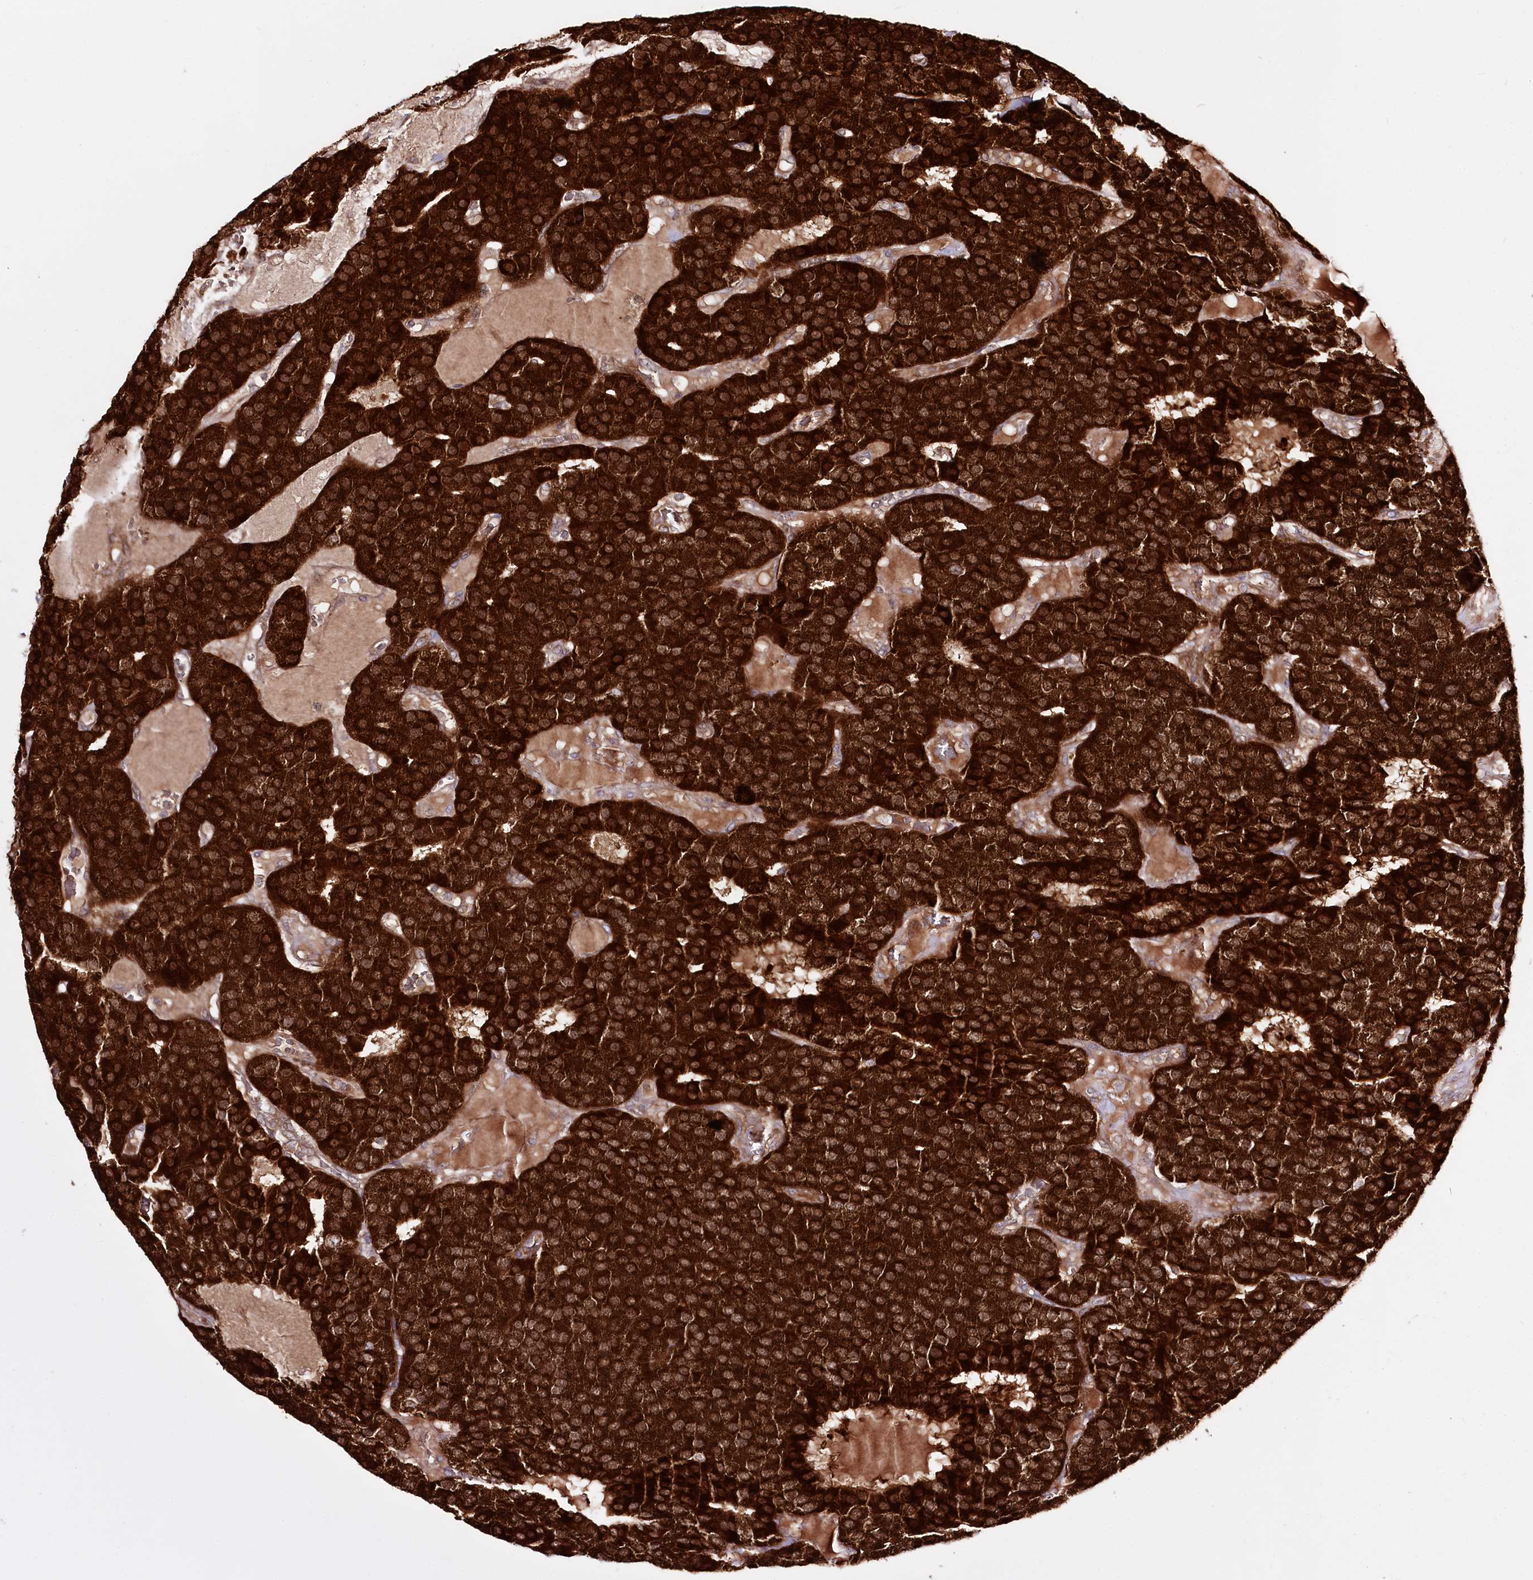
{"staining": {"intensity": "strong", "quantity": ">75%", "location": "cytoplasmic/membranous"}, "tissue": "parathyroid gland", "cell_type": "Glandular cells", "image_type": "normal", "snomed": [{"axis": "morphology", "description": "Normal tissue, NOS"}, {"axis": "morphology", "description": "Adenoma, NOS"}, {"axis": "topography", "description": "Parathyroid gland"}], "caption": "Unremarkable parathyroid gland was stained to show a protein in brown. There is high levels of strong cytoplasmic/membranous staining in about >75% of glandular cells.", "gene": "REXO2", "patient": {"sex": "female", "age": 86}}